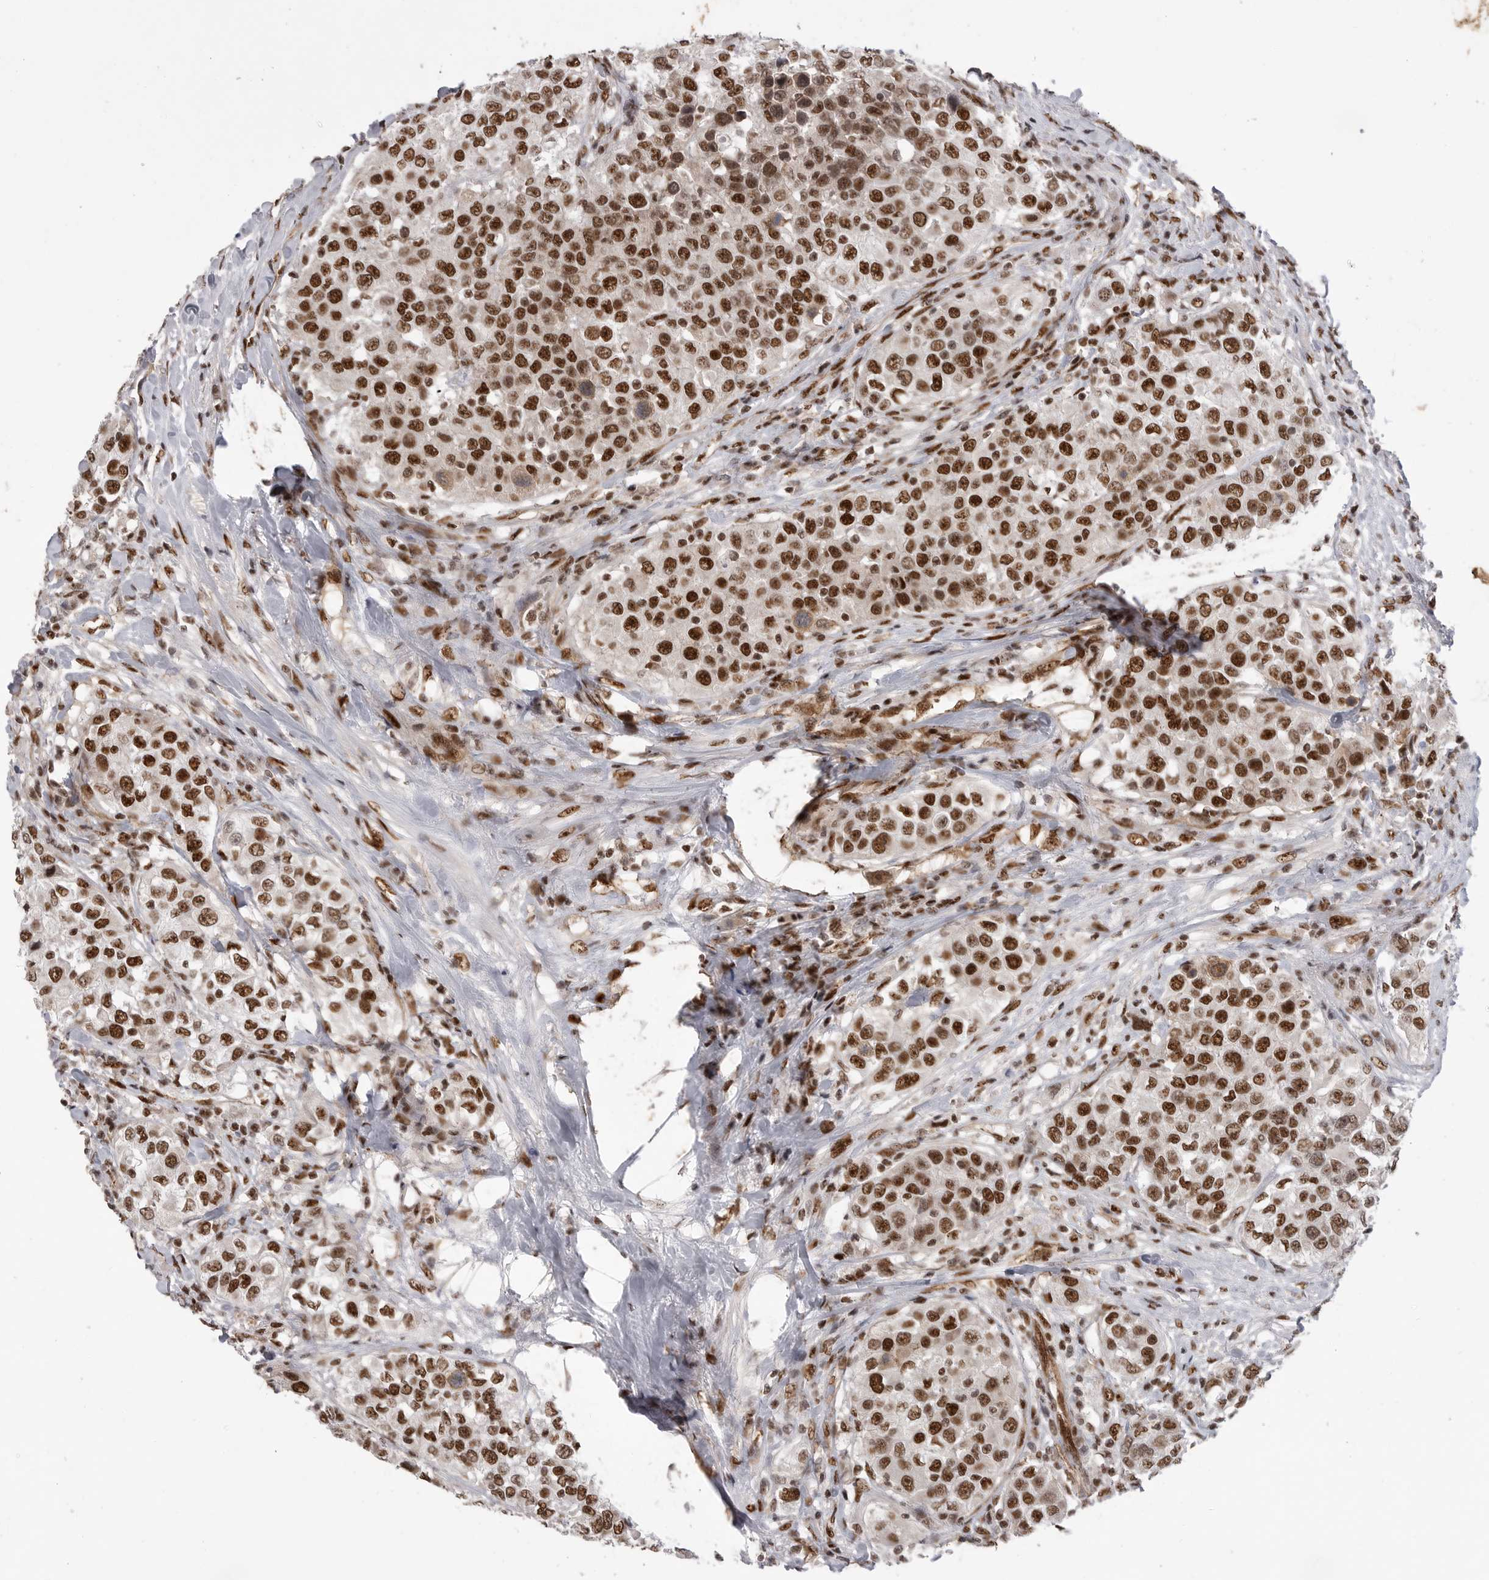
{"staining": {"intensity": "strong", "quantity": ">75%", "location": "nuclear"}, "tissue": "urothelial cancer", "cell_type": "Tumor cells", "image_type": "cancer", "snomed": [{"axis": "morphology", "description": "Urothelial carcinoma, High grade"}, {"axis": "topography", "description": "Urinary bladder"}], "caption": "The immunohistochemical stain labels strong nuclear expression in tumor cells of urothelial cancer tissue.", "gene": "PPP1R8", "patient": {"sex": "female", "age": 80}}